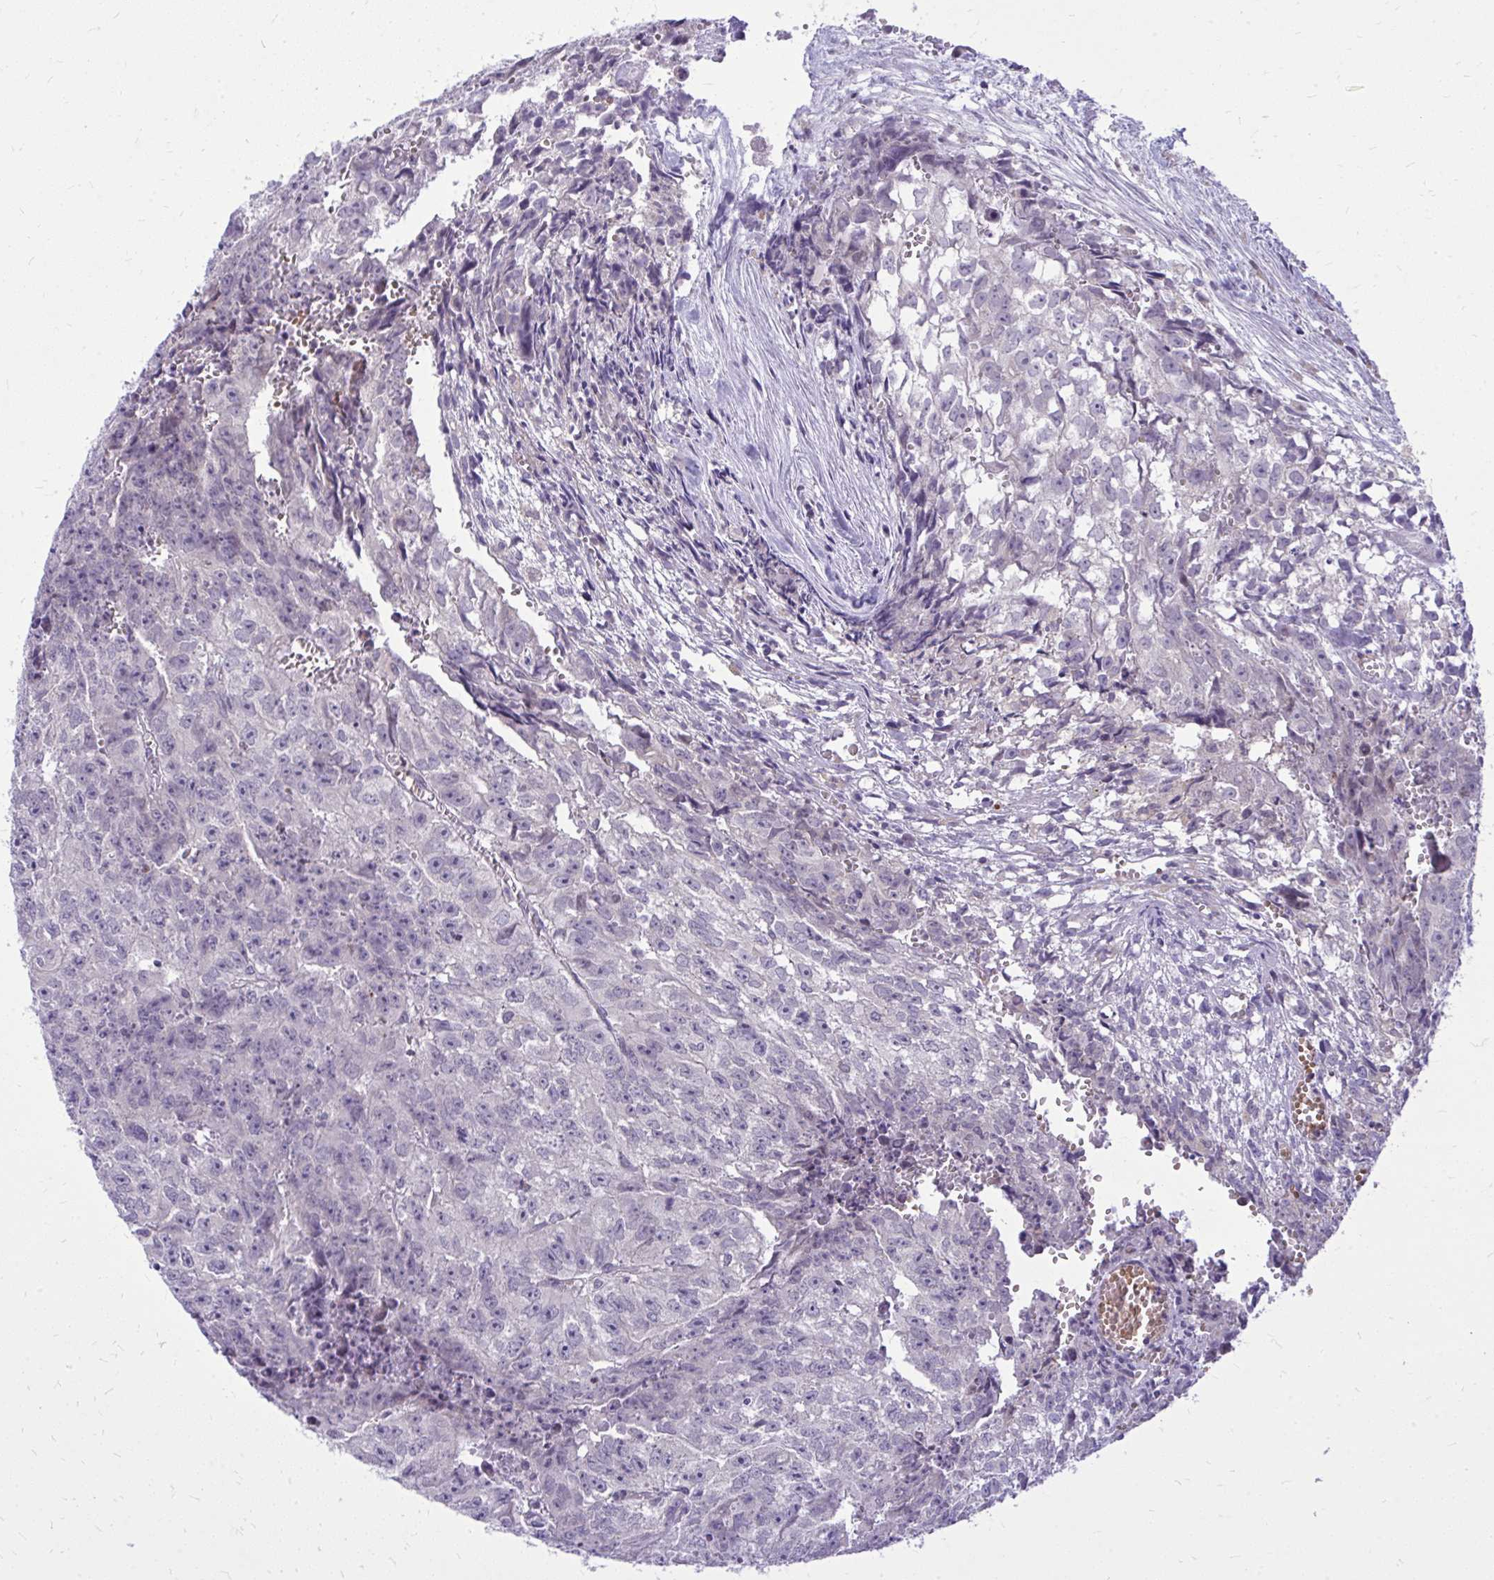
{"staining": {"intensity": "negative", "quantity": "none", "location": "none"}, "tissue": "testis cancer", "cell_type": "Tumor cells", "image_type": "cancer", "snomed": [{"axis": "morphology", "description": "Carcinoma, Embryonal, NOS"}, {"axis": "morphology", "description": "Teratoma, malignant, NOS"}, {"axis": "topography", "description": "Testis"}], "caption": "Protein analysis of testis cancer reveals no significant positivity in tumor cells.", "gene": "DPY19L1", "patient": {"sex": "male", "age": 24}}